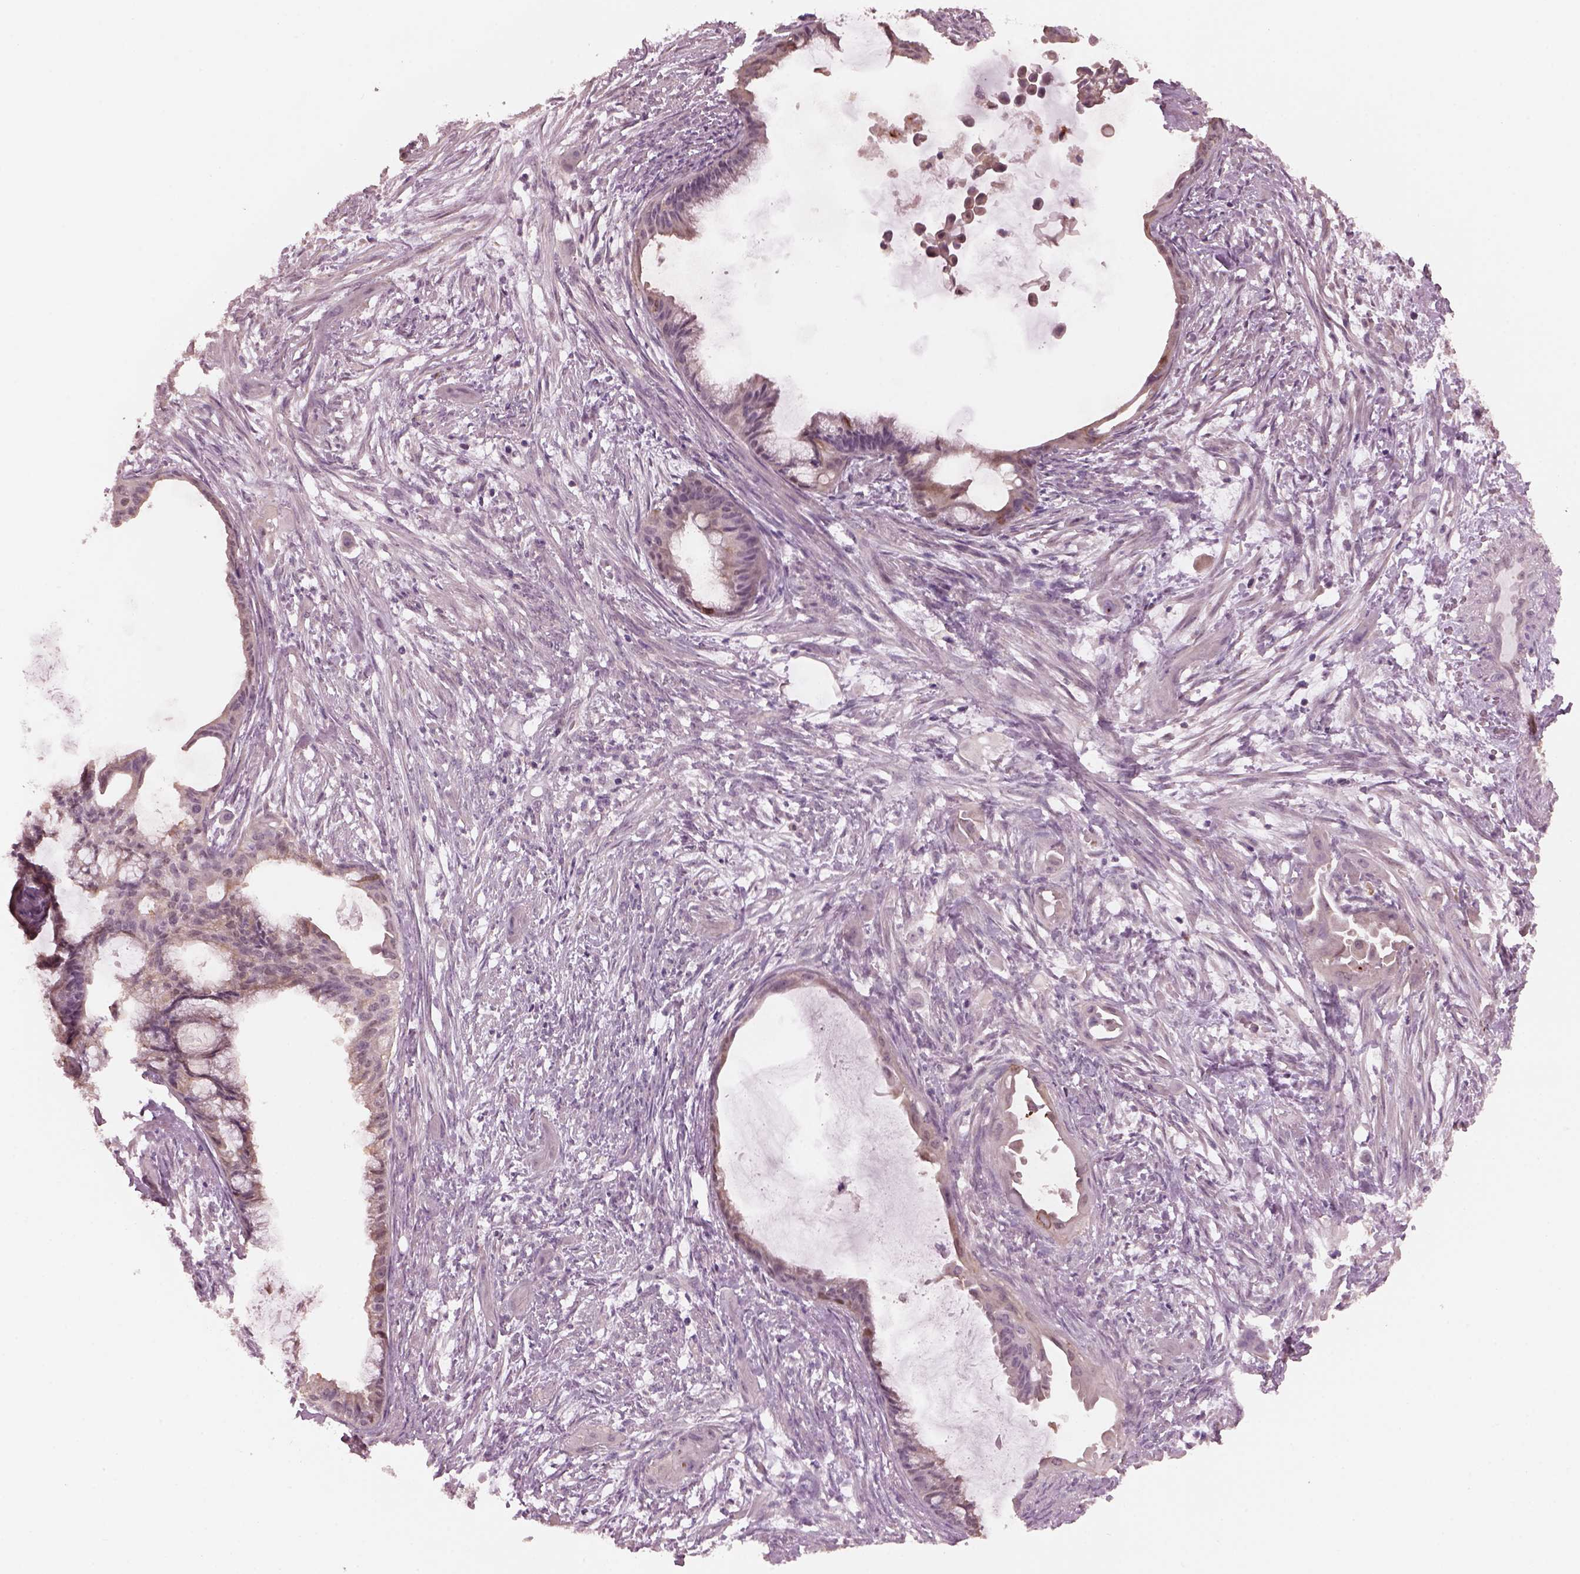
{"staining": {"intensity": "negative", "quantity": "none", "location": "none"}, "tissue": "endometrial cancer", "cell_type": "Tumor cells", "image_type": "cancer", "snomed": [{"axis": "morphology", "description": "Adenocarcinoma, NOS"}, {"axis": "topography", "description": "Endometrium"}], "caption": "Immunohistochemistry of human endometrial adenocarcinoma exhibits no positivity in tumor cells. (Brightfield microscopy of DAB IHC at high magnification).", "gene": "SRI", "patient": {"sex": "female", "age": 86}}